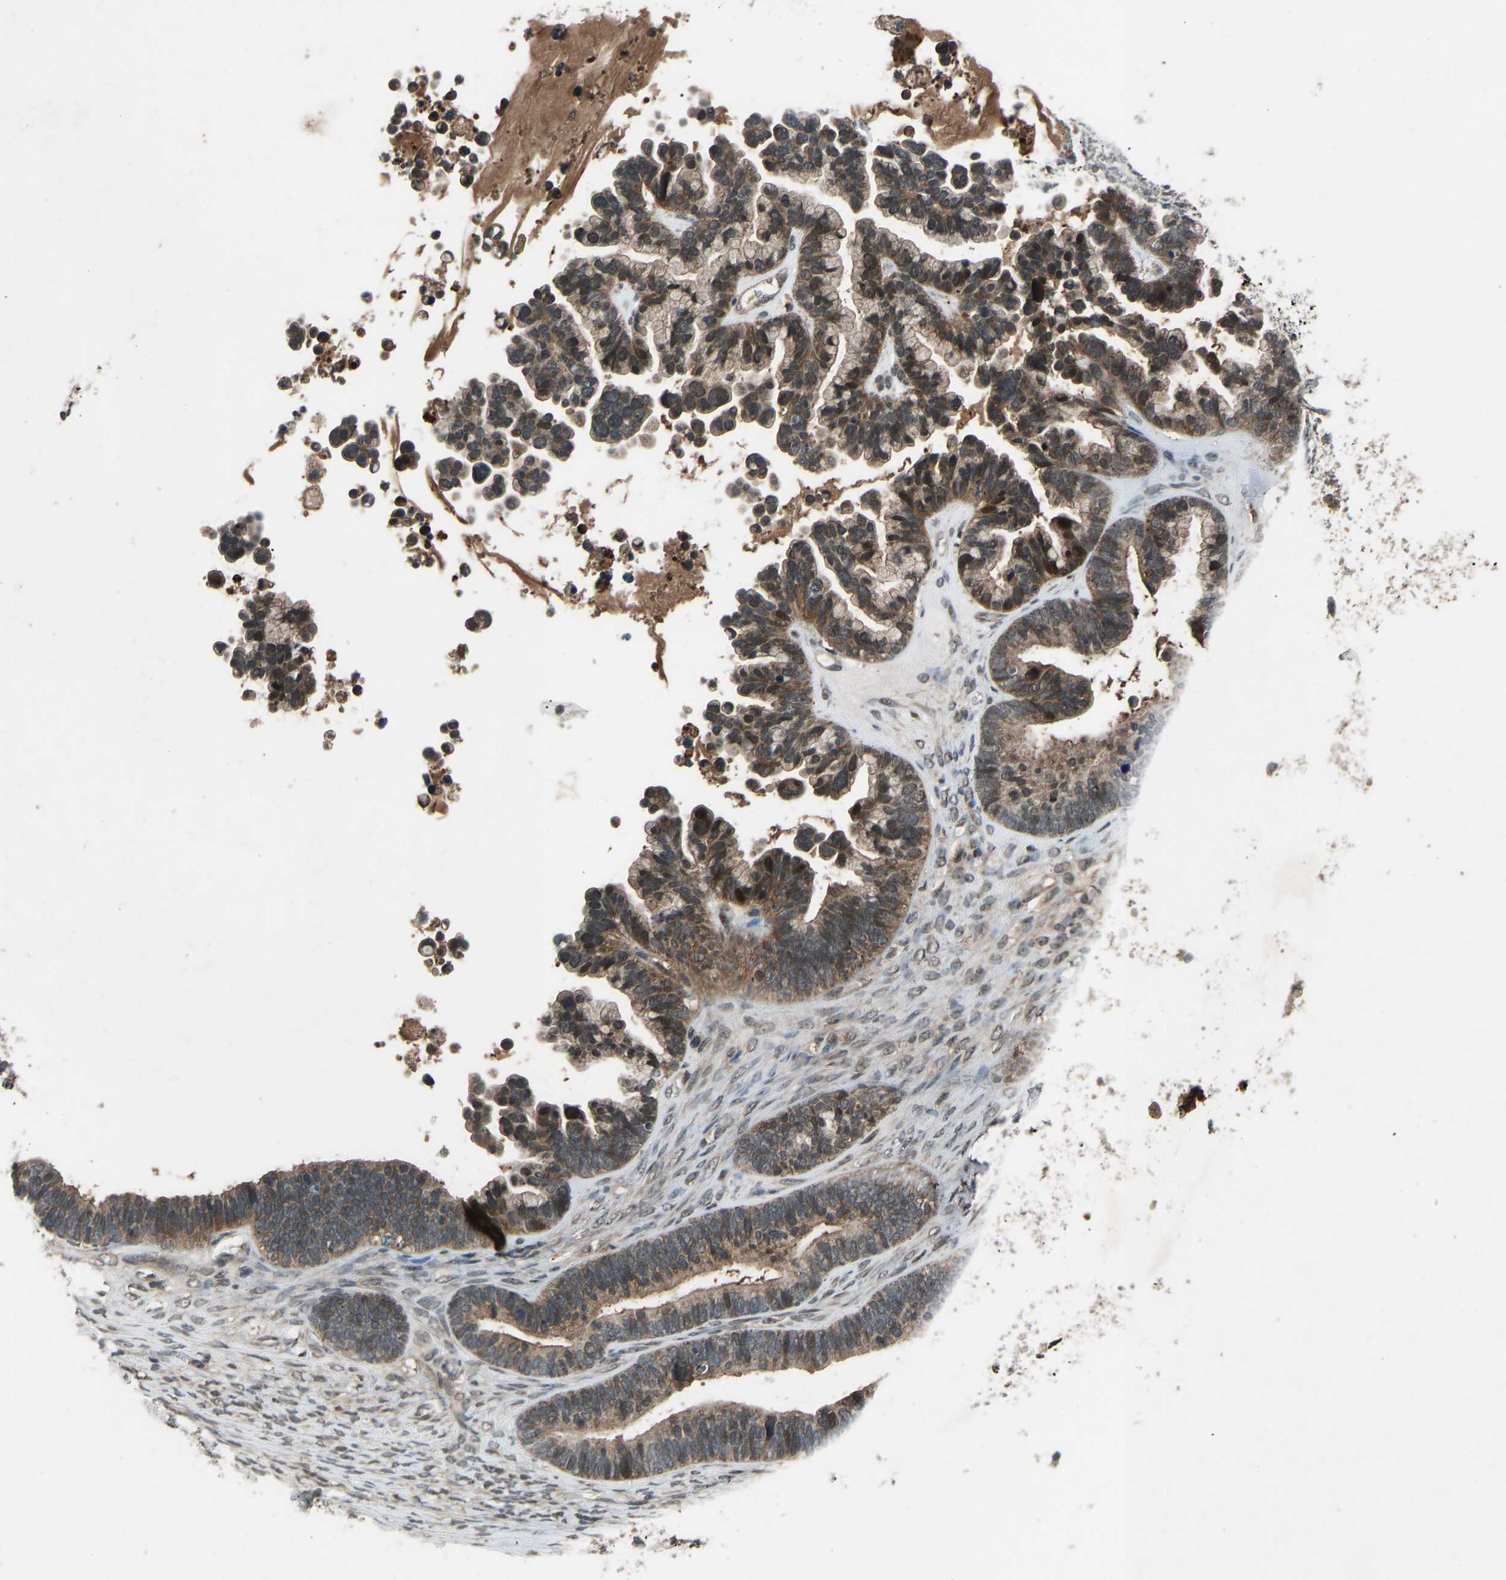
{"staining": {"intensity": "moderate", "quantity": ">75%", "location": "cytoplasmic/membranous"}, "tissue": "ovarian cancer", "cell_type": "Tumor cells", "image_type": "cancer", "snomed": [{"axis": "morphology", "description": "Cystadenocarcinoma, serous, NOS"}, {"axis": "topography", "description": "Ovary"}], "caption": "High-power microscopy captured an immunohistochemistry (IHC) micrograph of ovarian cancer (serous cystadenocarcinoma), revealing moderate cytoplasmic/membranous expression in about >75% of tumor cells.", "gene": "SLC43A1", "patient": {"sex": "female", "age": 56}}